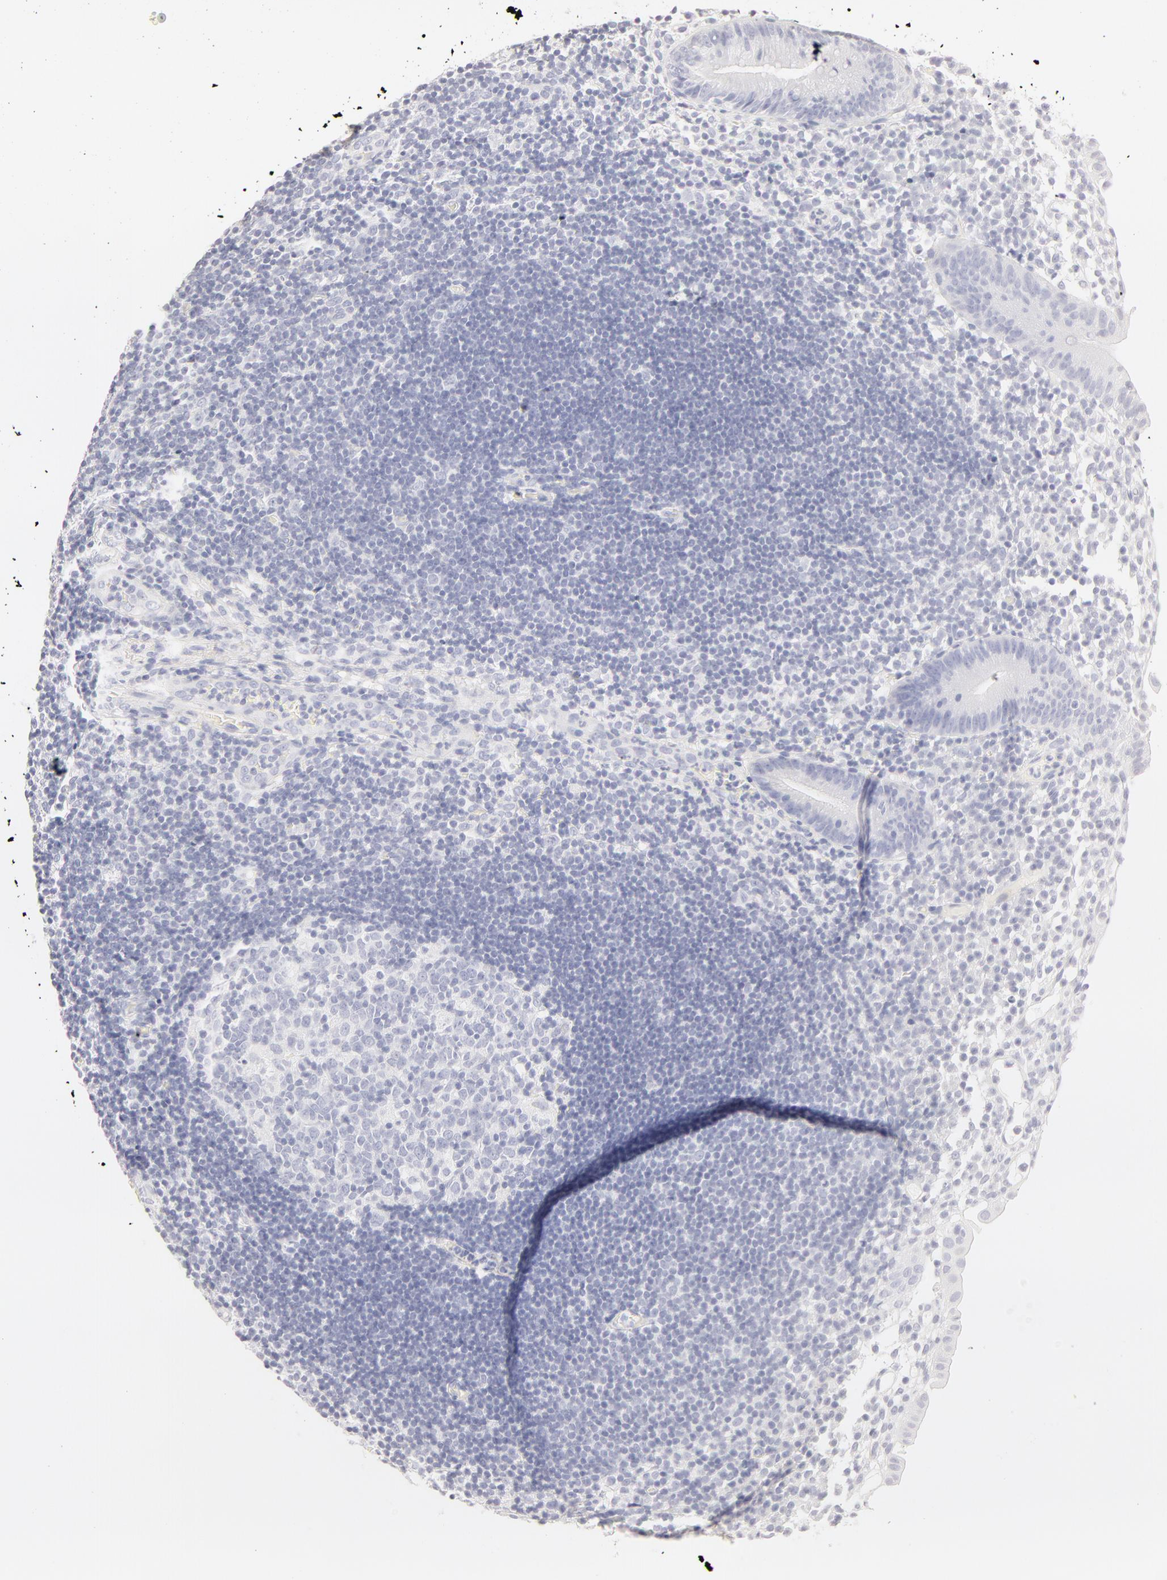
{"staining": {"intensity": "negative", "quantity": "none", "location": "none"}, "tissue": "appendix", "cell_type": "Glandular cells", "image_type": "normal", "snomed": [{"axis": "morphology", "description": "Normal tissue, NOS"}, {"axis": "topography", "description": "Appendix"}], "caption": "Immunohistochemistry (IHC) photomicrograph of unremarkable appendix: appendix stained with DAB exhibits no significant protein expression in glandular cells. The staining is performed using DAB (3,3'-diaminobenzidine) brown chromogen with nuclei counter-stained in using hematoxylin.", "gene": "LGALS7B", "patient": {"sex": "male", "age": 25}}